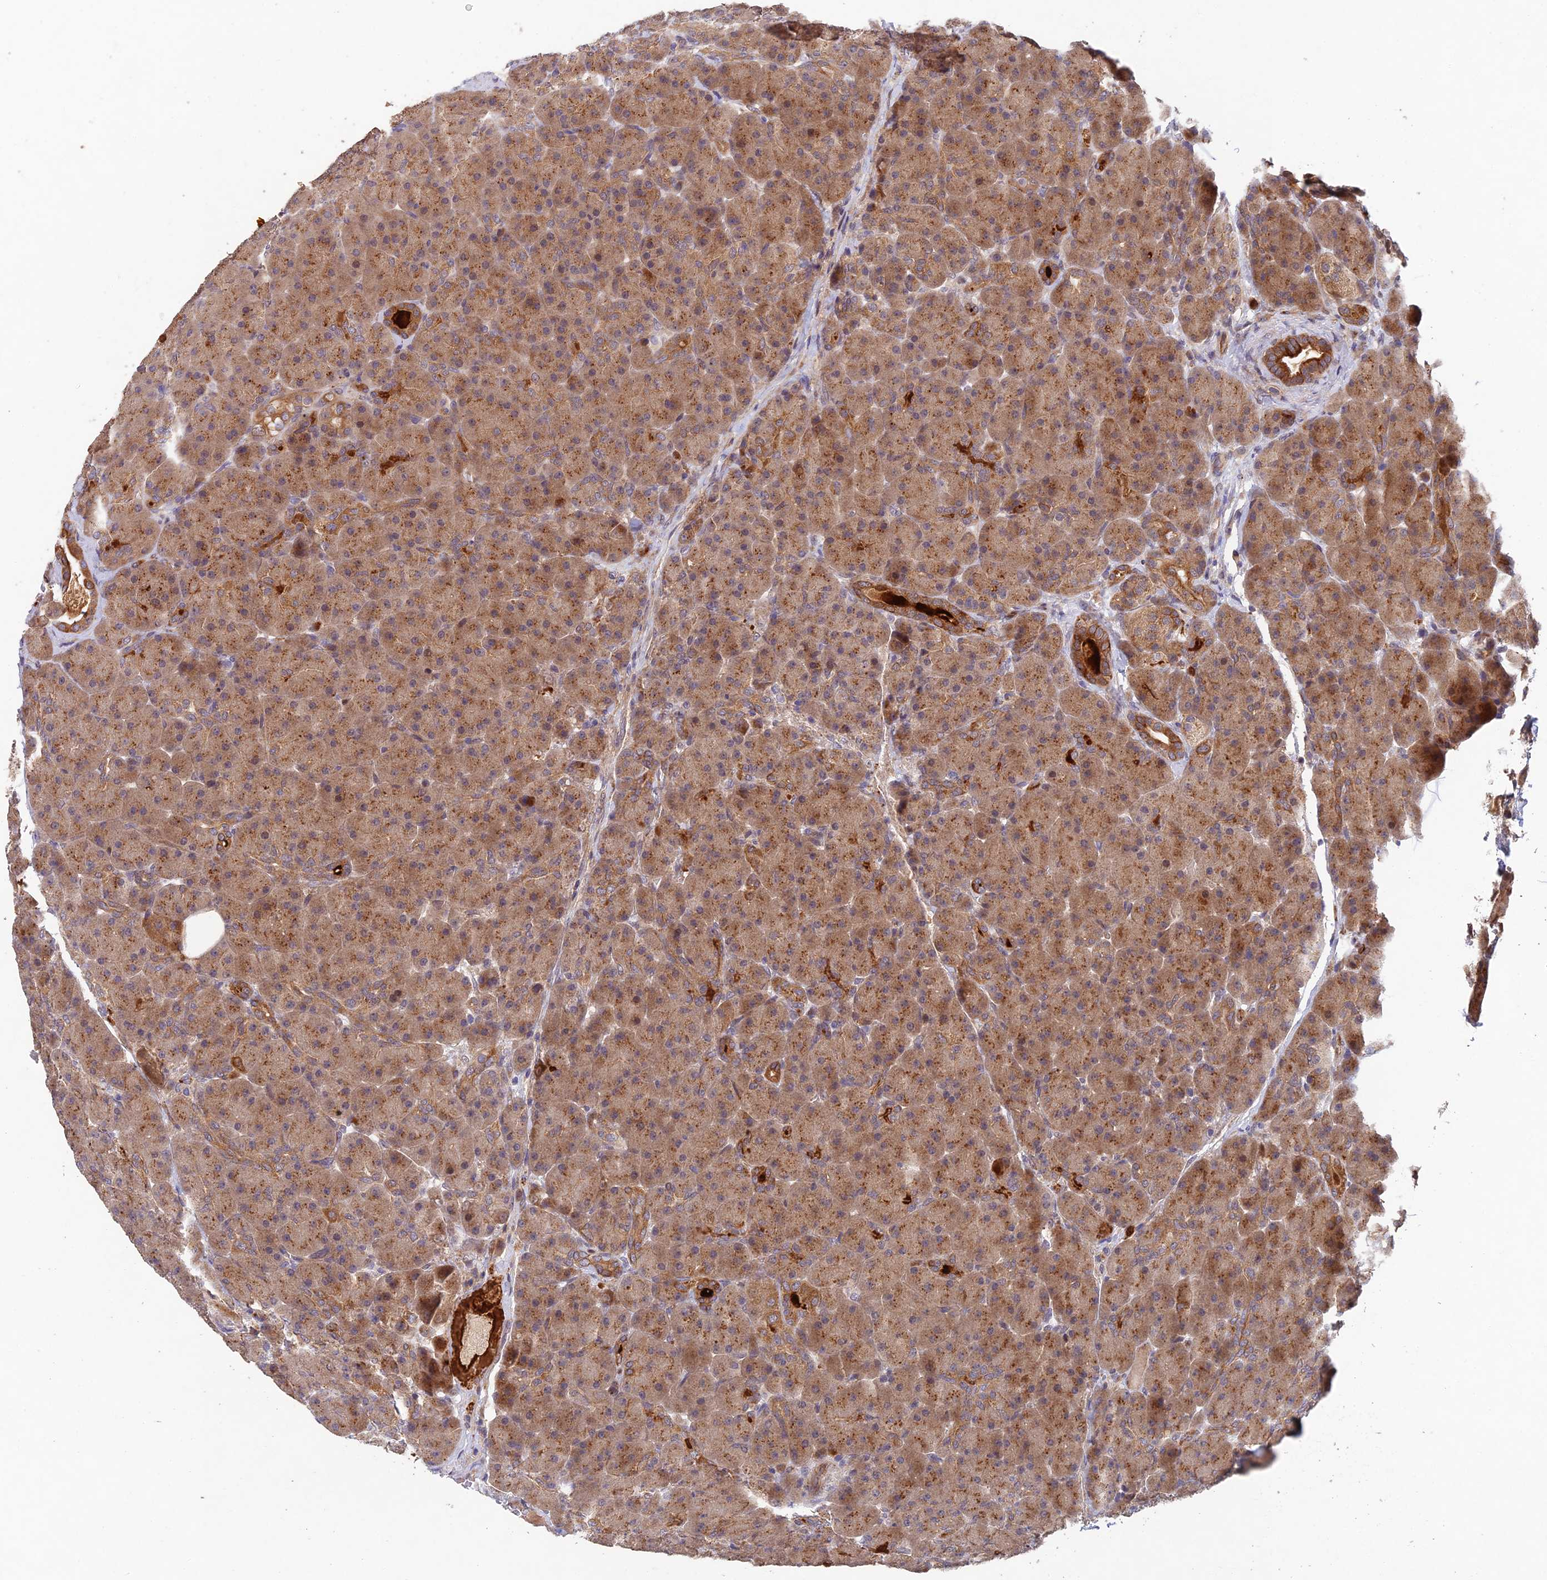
{"staining": {"intensity": "moderate", "quantity": ">75%", "location": "cytoplasmic/membranous"}, "tissue": "pancreas", "cell_type": "Exocrine glandular cells", "image_type": "normal", "snomed": [{"axis": "morphology", "description": "Normal tissue, NOS"}, {"axis": "topography", "description": "Pancreas"}], "caption": "Protein staining by immunohistochemistry (IHC) exhibits moderate cytoplasmic/membranous positivity in approximately >75% of exocrine glandular cells in unremarkable pancreas.", "gene": "NSMCE1", "patient": {"sex": "male", "age": 66}}